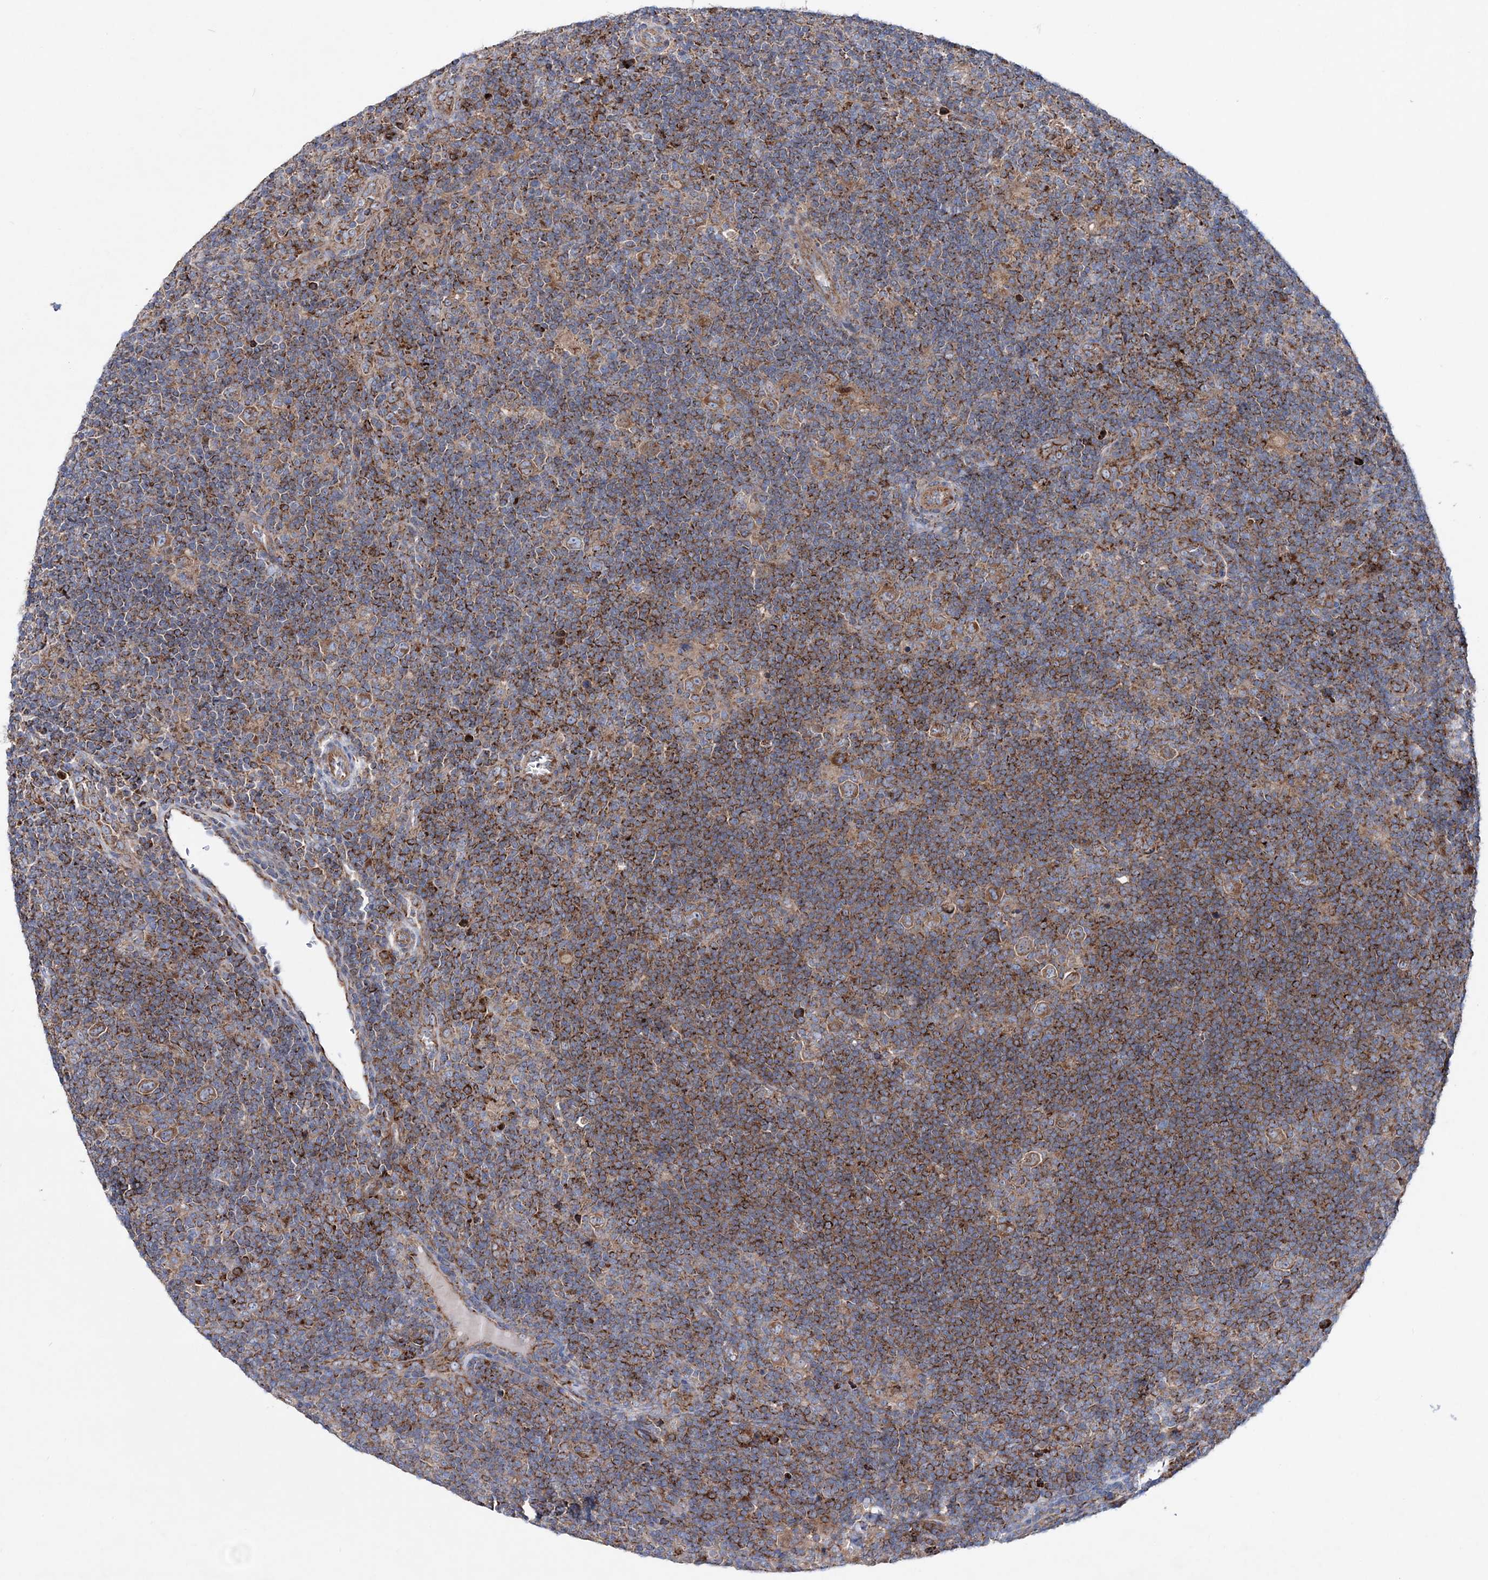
{"staining": {"intensity": "moderate", "quantity": ">75%", "location": "cytoplasmic/membranous"}, "tissue": "lymphoma", "cell_type": "Tumor cells", "image_type": "cancer", "snomed": [{"axis": "morphology", "description": "Hodgkin's disease, NOS"}, {"axis": "topography", "description": "Lymph node"}], "caption": "Immunohistochemical staining of human Hodgkin's disease demonstrates moderate cytoplasmic/membranous protein staining in approximately >75% of tumor cells.", "gene": "NGLY1", "patient": {"sex": "female", "age": 57}}